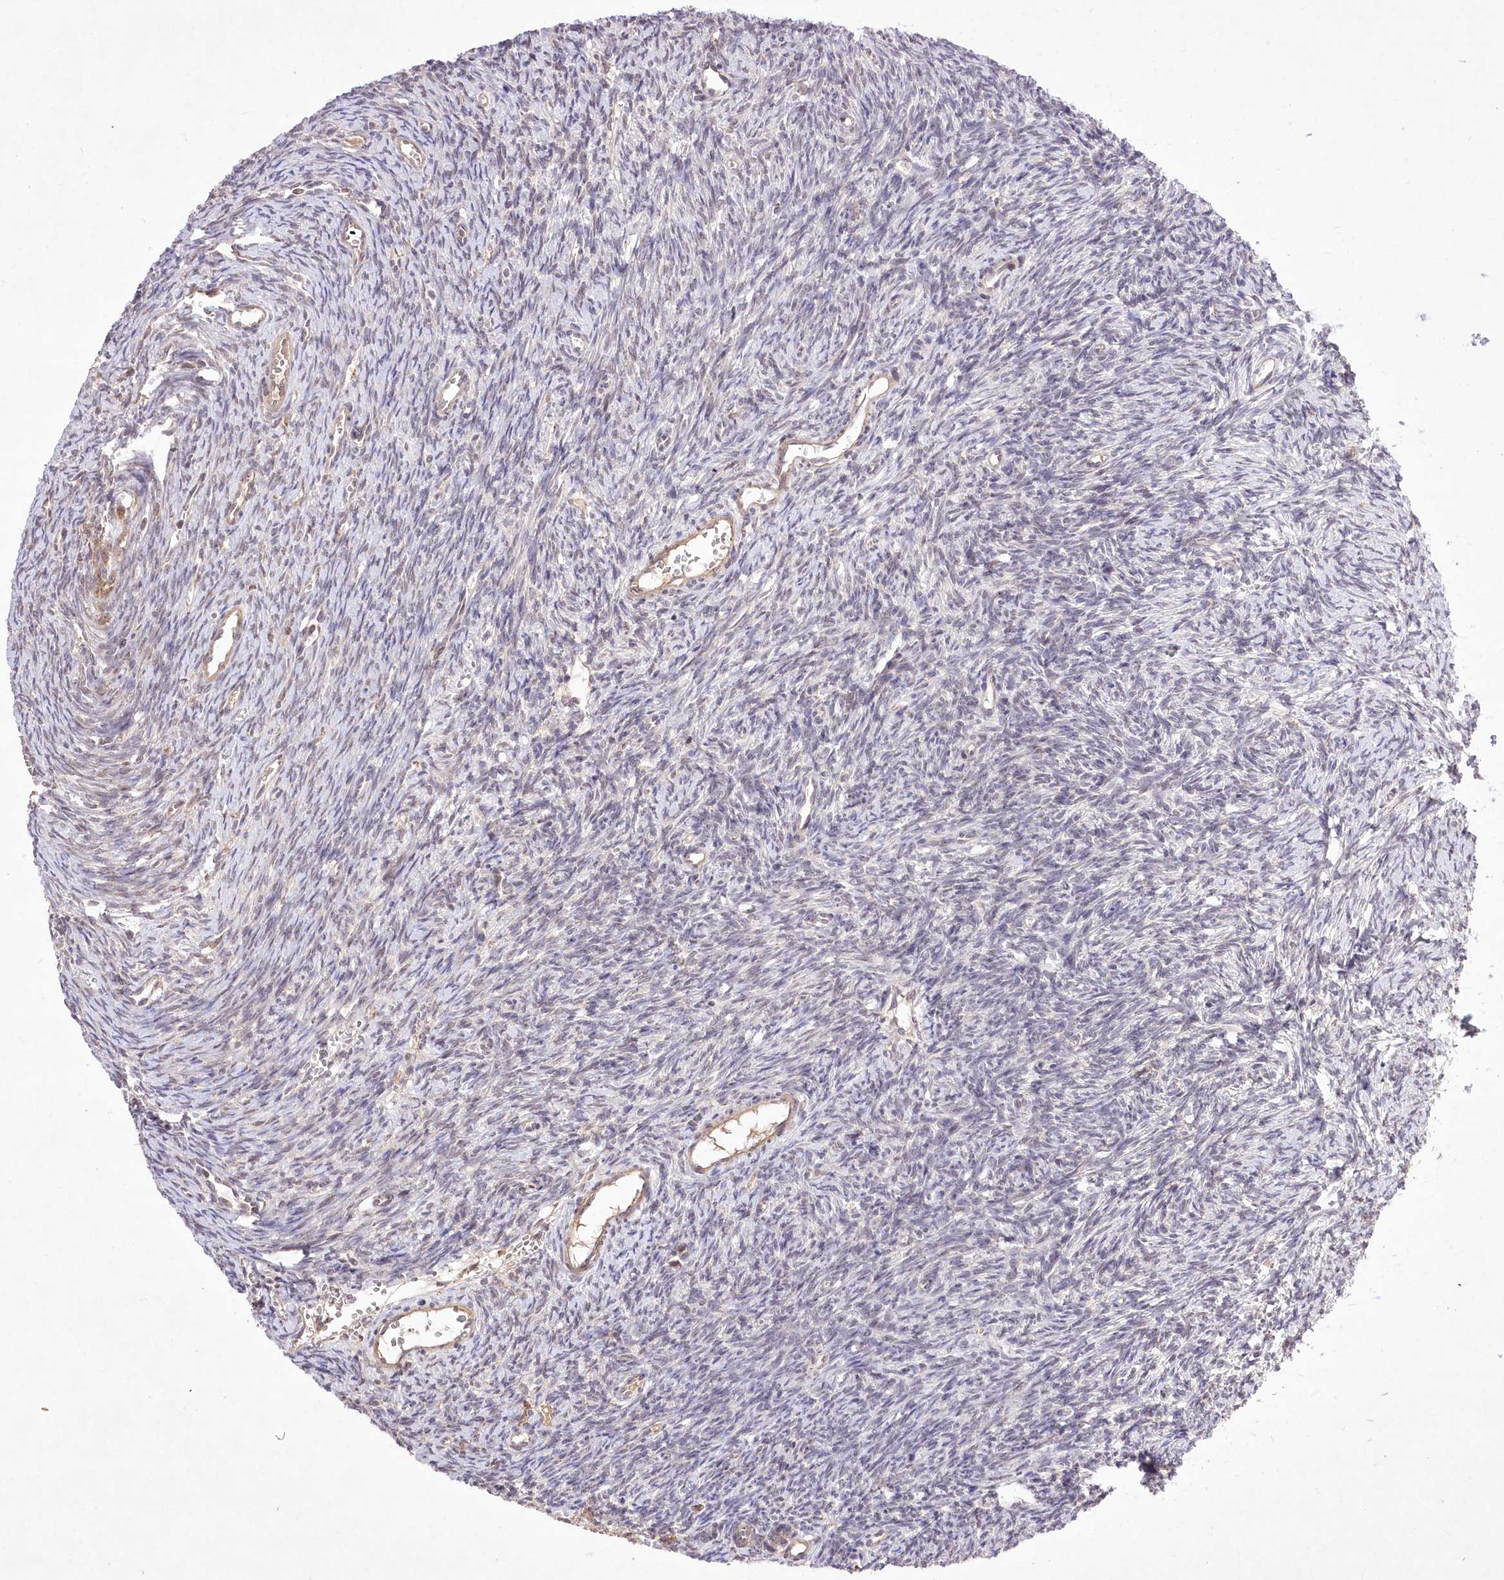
{"staining": {"intensity": "weak", "quantity": "<25%", "location": "cytoplasmic/membranous"}, "tissue": "ovary", "cell_type": "Ovarian stroma cells", "image_type": "normal", "snomed": [{"axis": "morphology", "description": "Normal tissue, NOS"}, {"axis": "topography", "description": "Ovary"}], "caption": "The immunohistochemistry (IHC) image has no significant staining in ovarian stroma cells of ovary. The staining was performed using DAB to visualize the protein expression in brown, while the nuclei were stained in blue with hematoxylin (Magnification: 20x).", "gene": "HELT", "patient": {"sex": "female", "age": 39}}